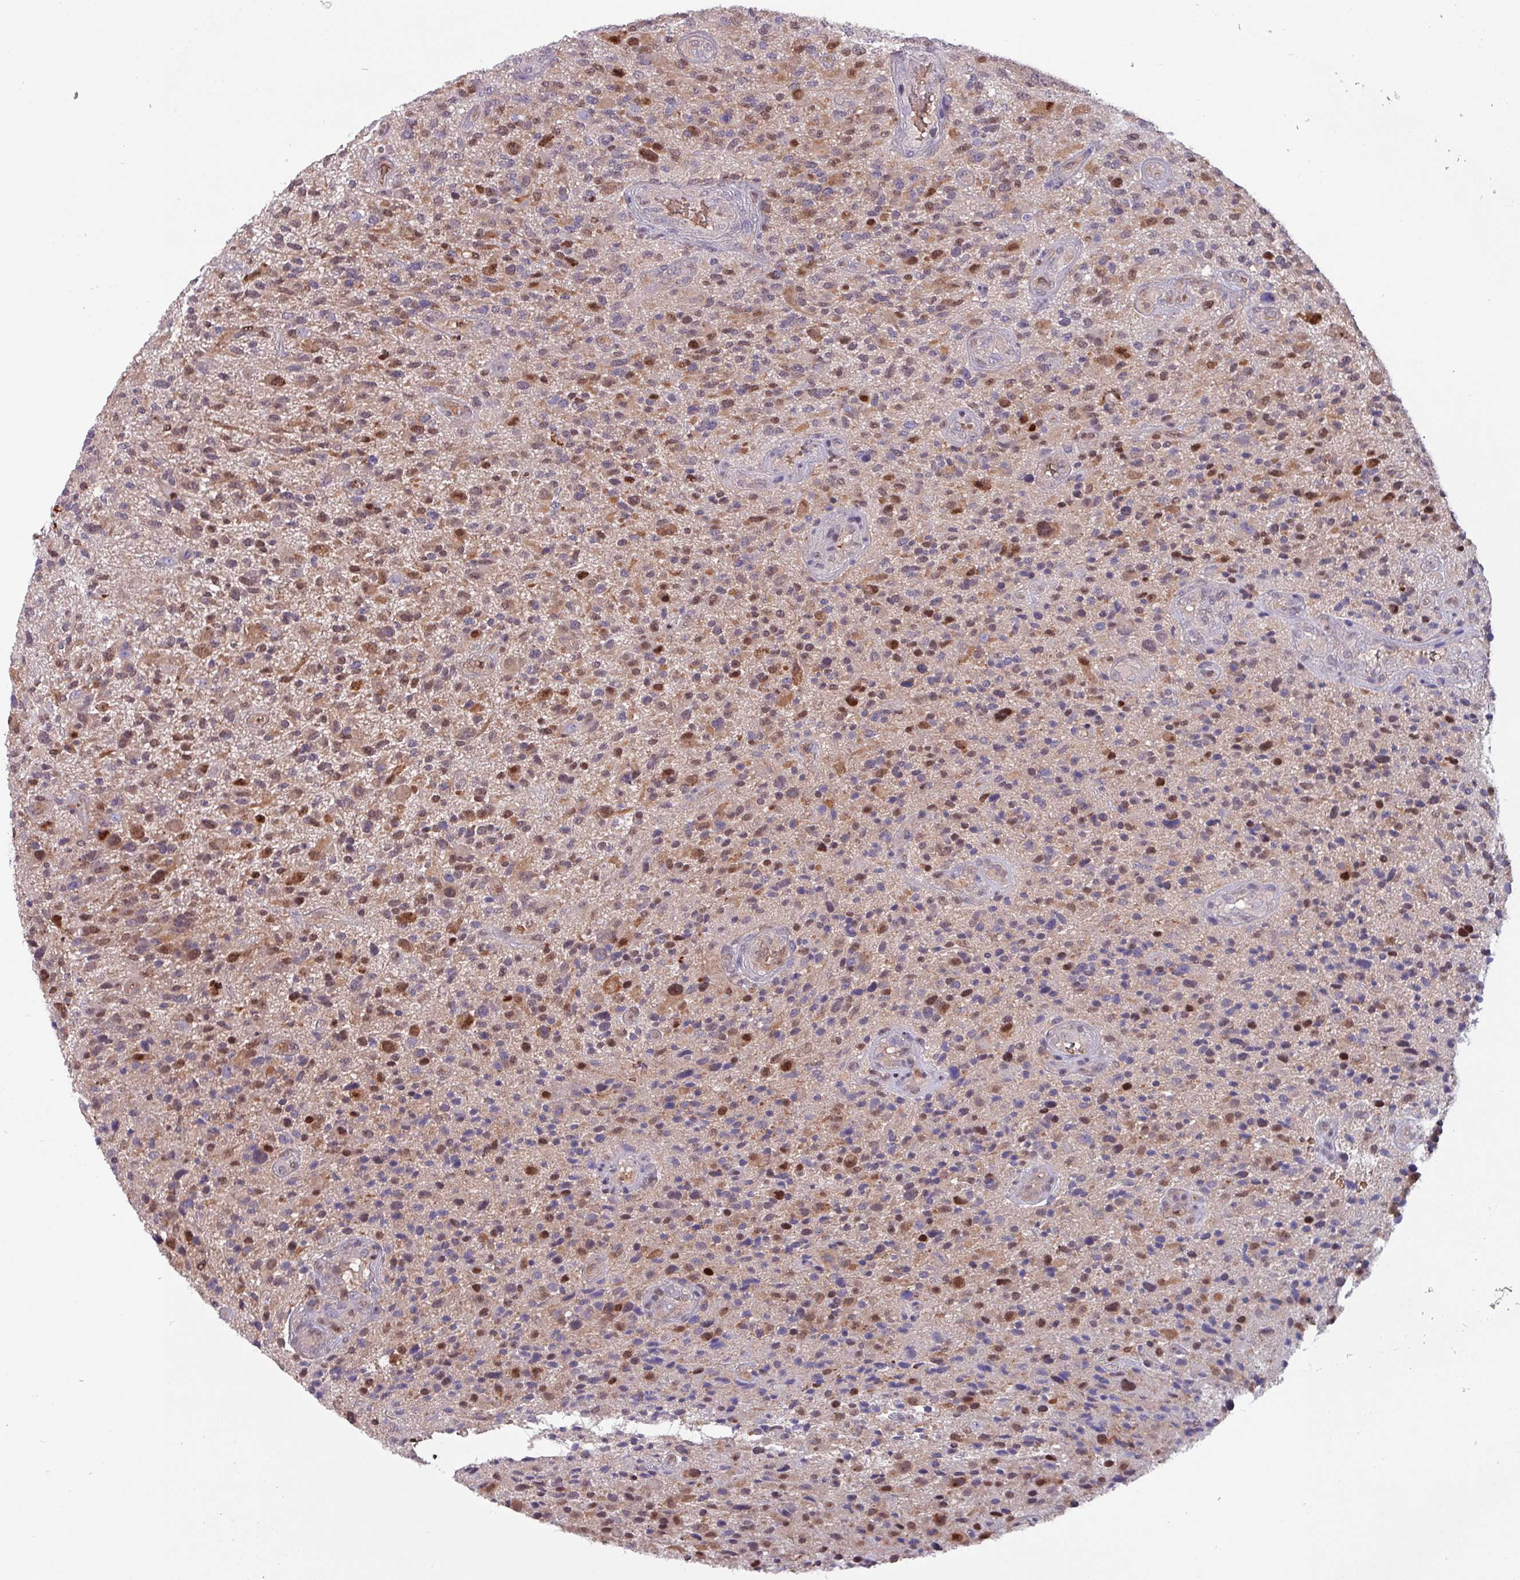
{"staining": {"intensity": "moderate", "quantity": "25%-75%", "location": "cytoplasmic/membranous,nuclear"}, "tissue": "glioma", "cell_type": "Tumor cells", "image_type": "cancer", "snomed": [{"axis": "morphology", "description": "Glioma, malignant, High grade"}, {"axis": "topography", "description": "Brain"}], "caption": "Human glioma stained with a brown dye exhibits moderate cytoplasmic/membranous and nuclear positive expression in approximately 25%-75% of tumor cells.", "gene": "PSMB8", "patient": {"sex": "male", "age": 47}}